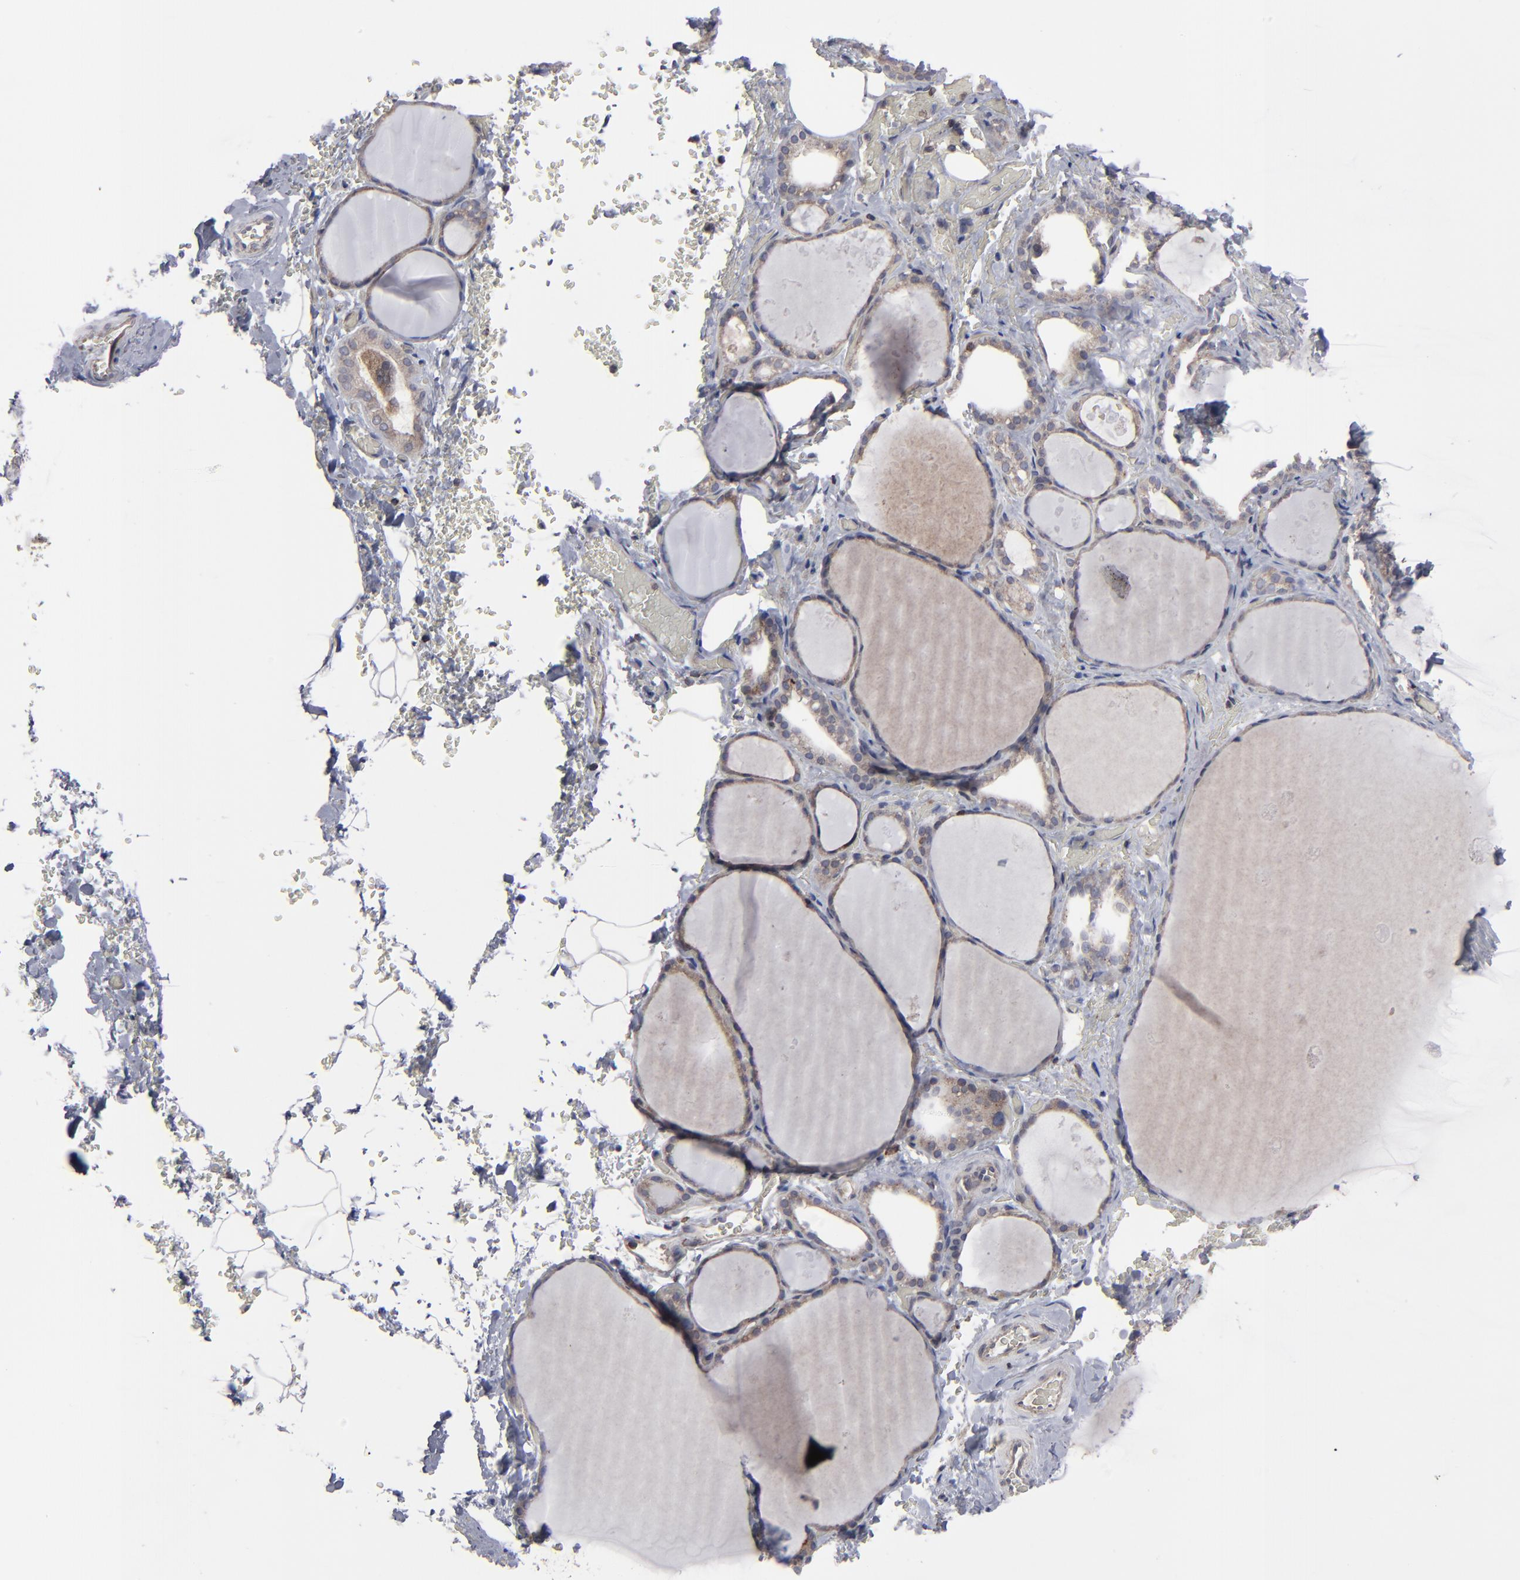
{"staining": {"intensity": "weak", "quantity": ">75%", "location": "cytoplasmic/membranous"}, "tissue": "thyroid gland", "cell_type": "Glandular cells", "image_type": "normal", "snomed": [{"axis": "morphology", "description": "Normal tissue, NOS"}, {"axis": "topography", "description": "Thyroid gland"}], "caption": "Weak cytoplasmic/membranous staining for a protein is present in approximately >75% of glandular cells of unremarkable thyroid gland using immunohistochemistry (IHC).", "gene": "KIAA2026", "patient": {"sex": "male", "age": 61}}